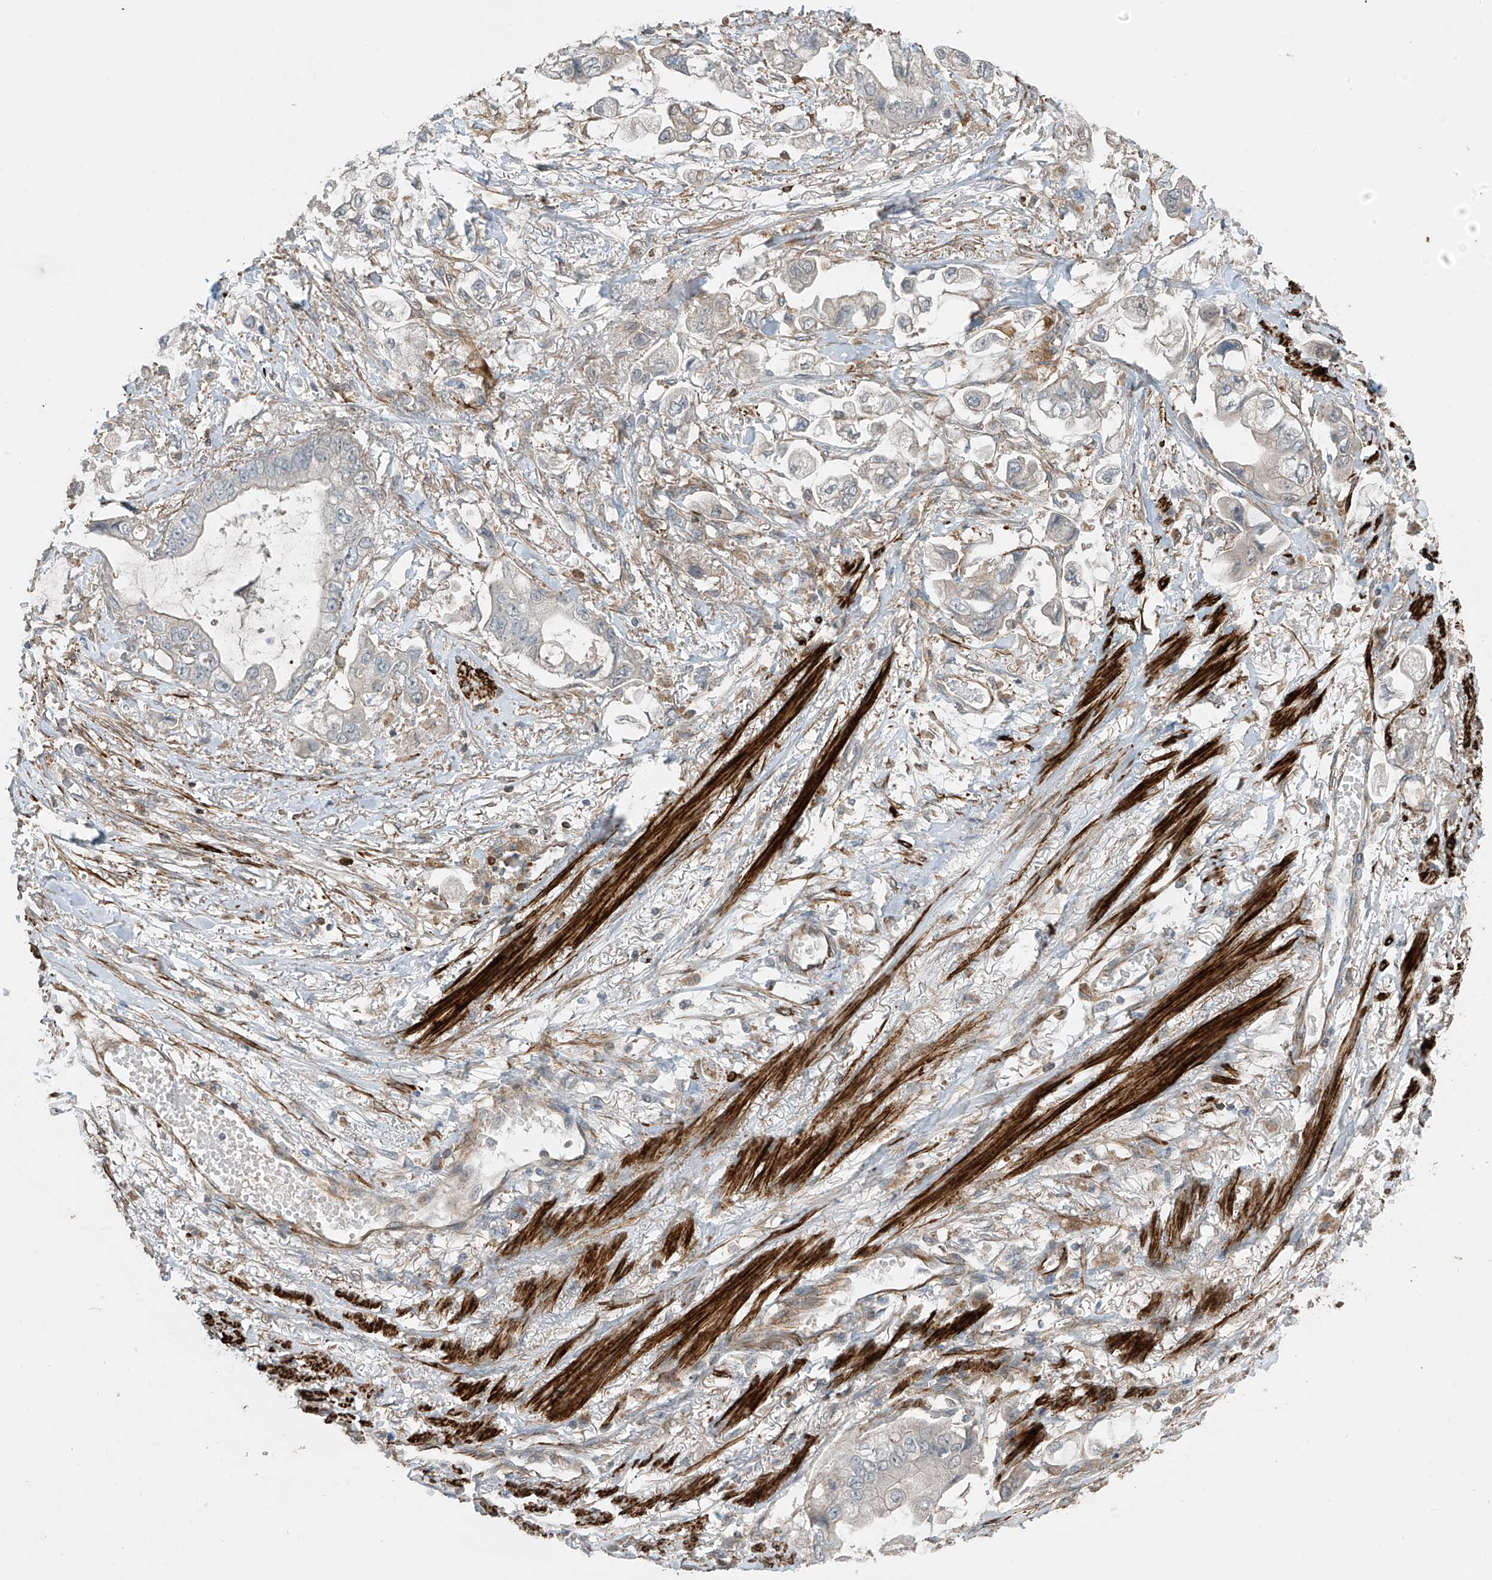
{"staining": {"intensity": "negative", "quantity": "none", "location": "none"}, "tissue": "stomach cancer", "cell_type": "Tumor cells", "image_type": "cancer", "snomed": [{"axis": "morphology", "description": "Adenocarcinoma, NOS"}, {"axis": "topography", "description": "Stomach"}], "caption": "Immunohistochemistry (IHC) image of neoplastic tissue: human stomach adenocarcinoma stained with DAB demonstrates no significant protein positivity in tumor cells.", "gene": "SH3BGRL3", "patient": {"sex": "male", "age": 62}}